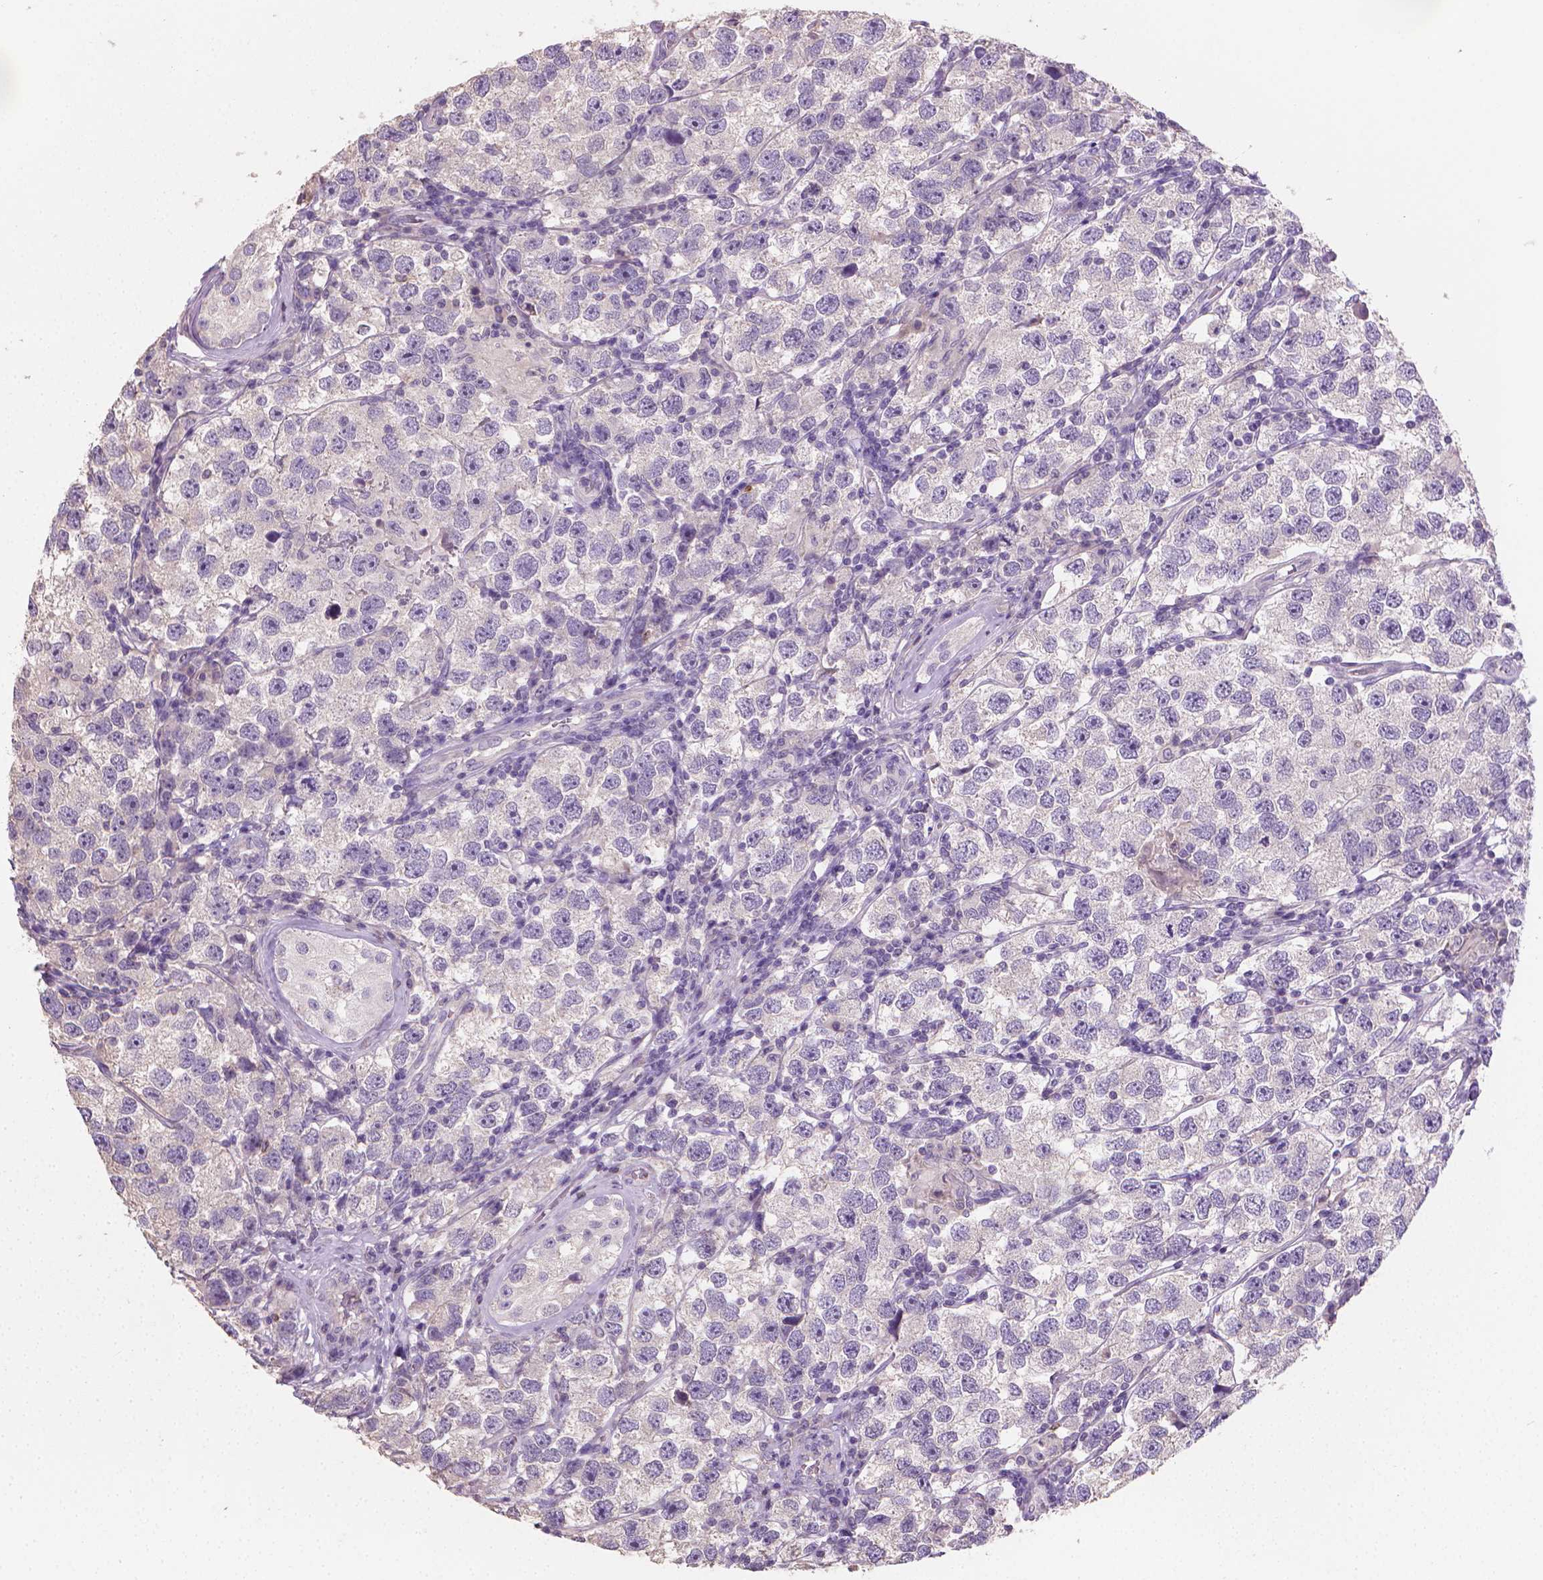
{"staining": {"intensity": "negative", "quantity": "none", "location": "none"}, "tissue": "testis cancer", "cell_type": "Tumor cells", "image_type": "cancer", "snomed": [{"axis": "morphology", "description": "Seminoma, NOS"}, {"axis": "topography", "description": "Testis"}], "caption": "Immunohistochemistry of testis seminoma demonstrates no positivity in tumor cells.", "gene": "CATIP", "patient": {"sex": "male", "age": 26}}